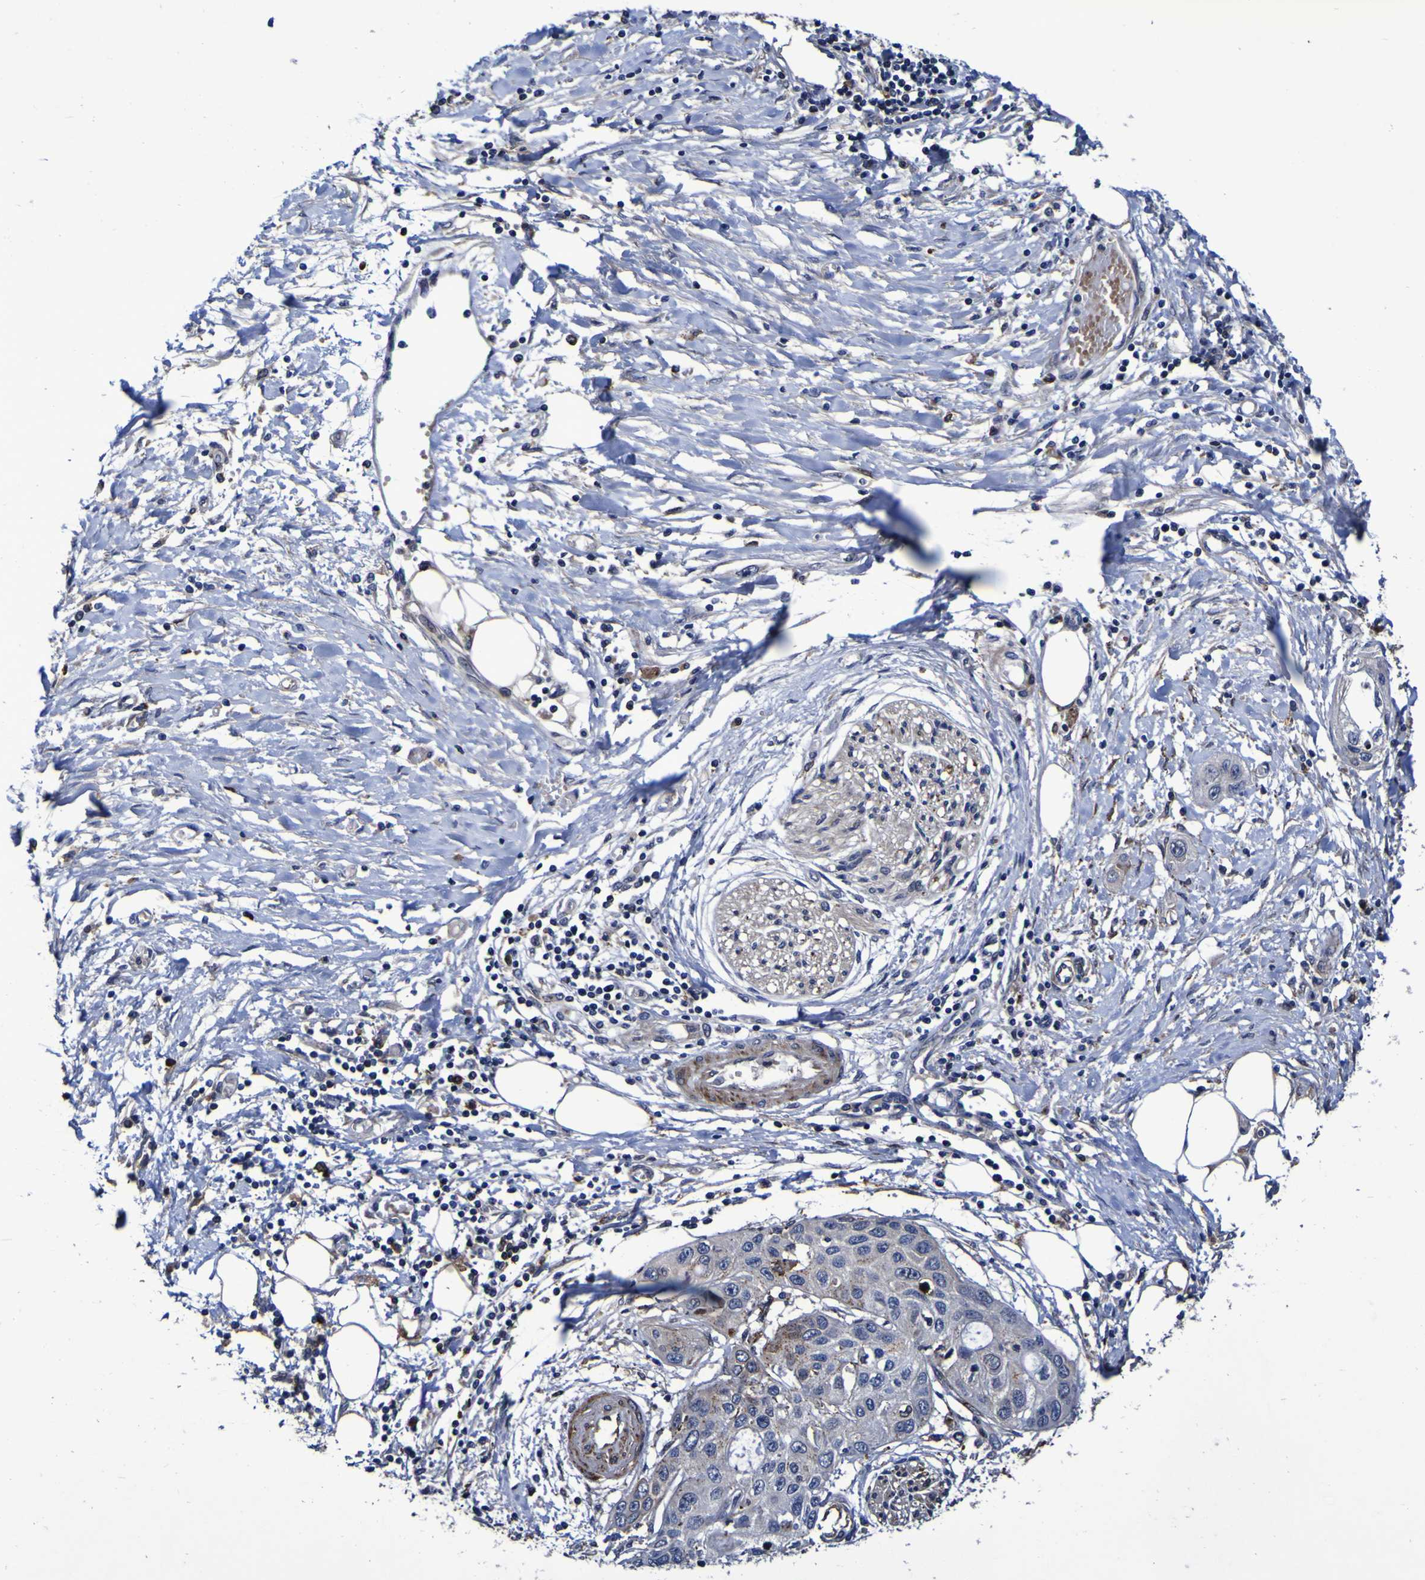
{"staining": {"intensity": "moderate", "quantity": "<25%", "location": "cytoplasmic/membranous"}, "tissue": "pancreatic cancer", "cell_type": "Tumor cells", "image_type": "cancer", "snomed": [{"axis": "morphology", "description": "Adenocarcinoma, NOS"}, {"axis": "topography", "description": "Pancreas"}], "caption": "An immunohistochemistry (IHC) image of tumor tissue is shown. Protein staining in brown highlights moderate cytoplasmic/membranous positivity in pancreatic adenocarcinoma within tumor cells. Nuclei are stained in blue.", "gene": "MGLL", "patient": {"sex": "female", "age": 70}}